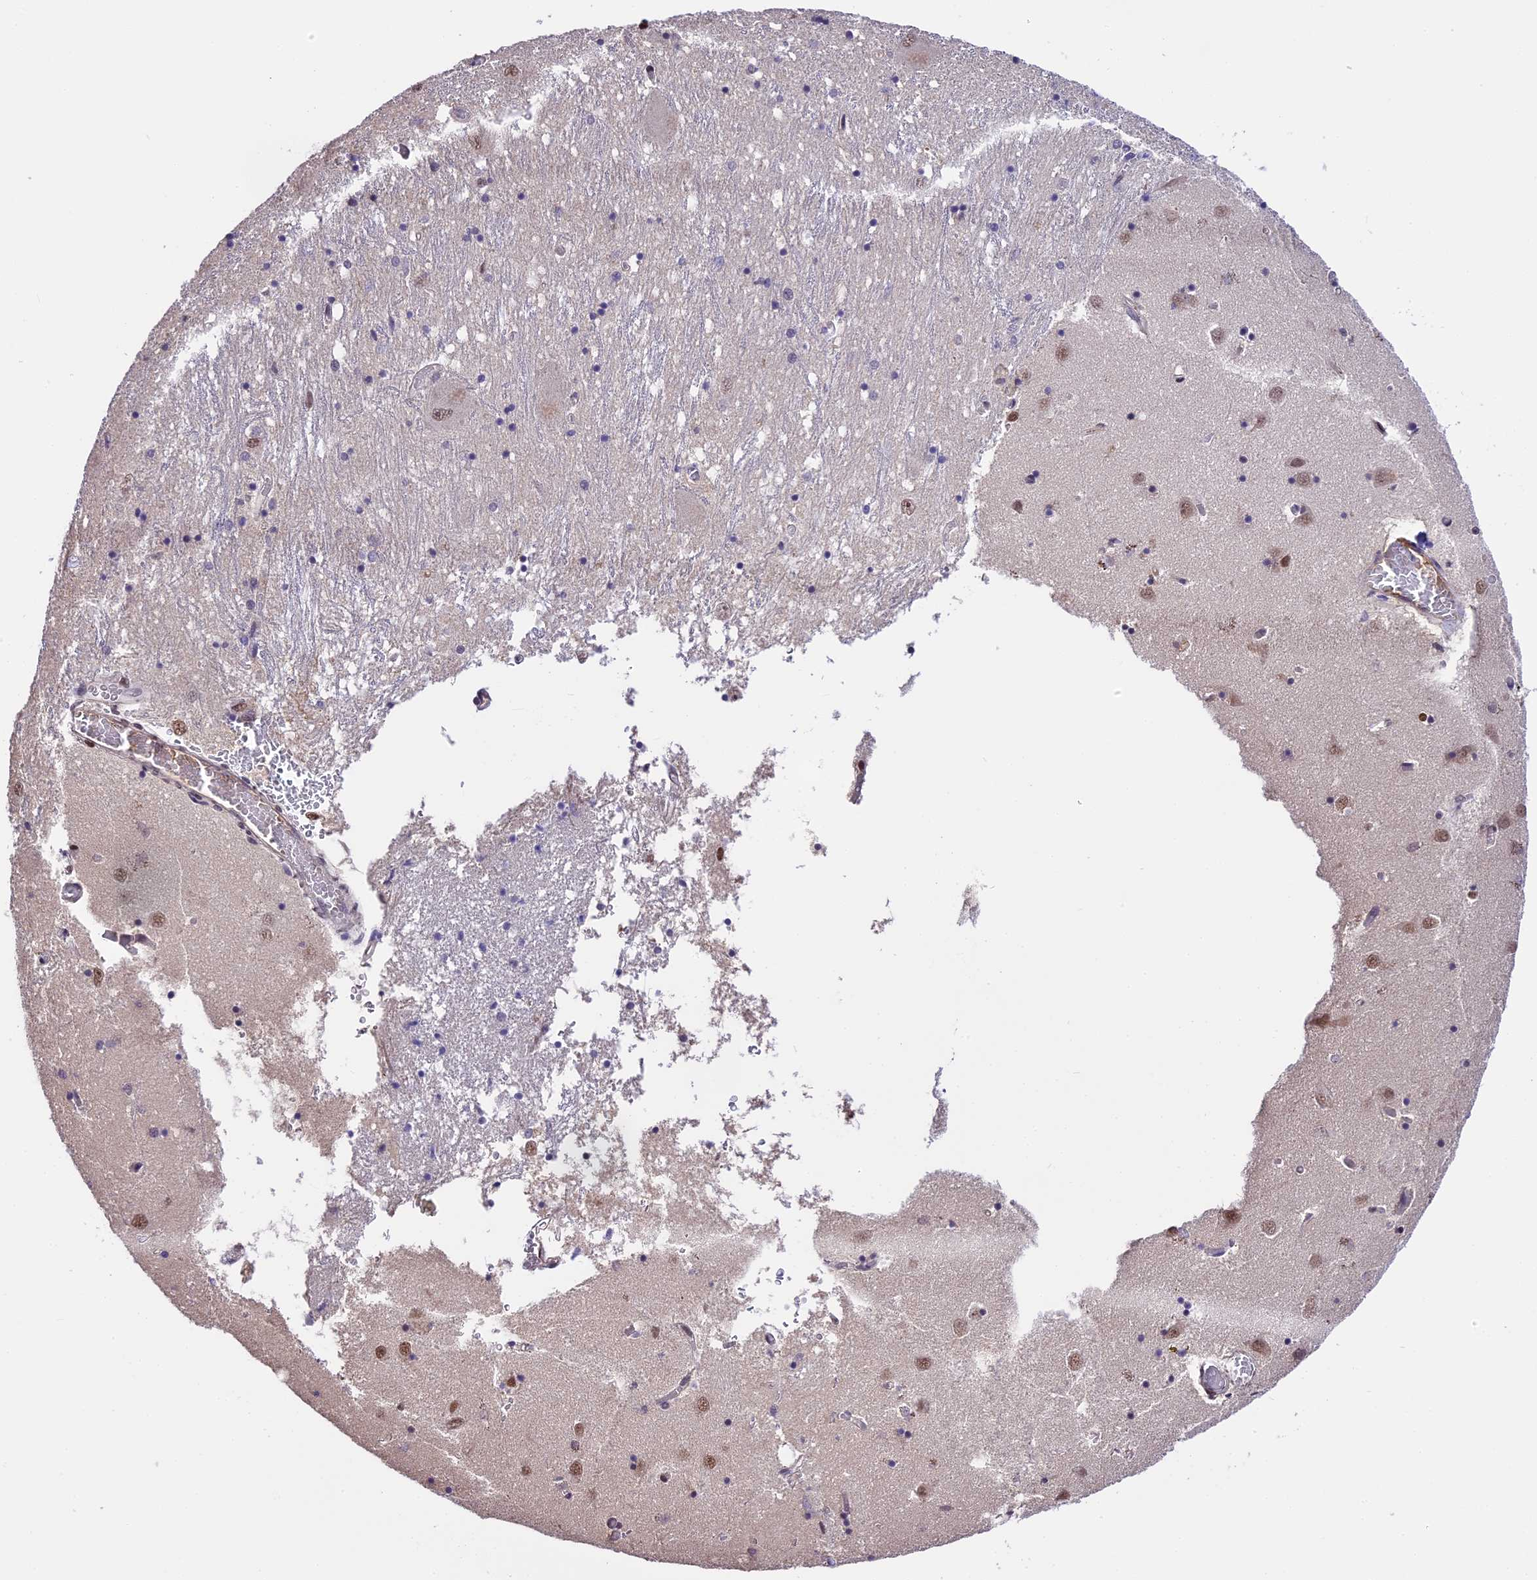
{"staining": {"intensity": "moderate", "quantity": "<25%", "location": "nuclear"}, "tissue": "caudate", "cell_type": "Glial cells", "image_type": "normal", "snomed": [{"axis": "morphology", "description": "Normal tissue, NOS"}, {"axis": "topography", "description": "Lateral ventricle wall"}], "caption": "An image of caudate stained for a protein demonstrates moderate nuclear brown staining in glial cells. The staining was performed using DAB, with brown indicating positive protein expression. Nuclei are stained blue with hematoxylin.", "gene": "POLR3E", "patient": {"sex": "male", "age": 70}}